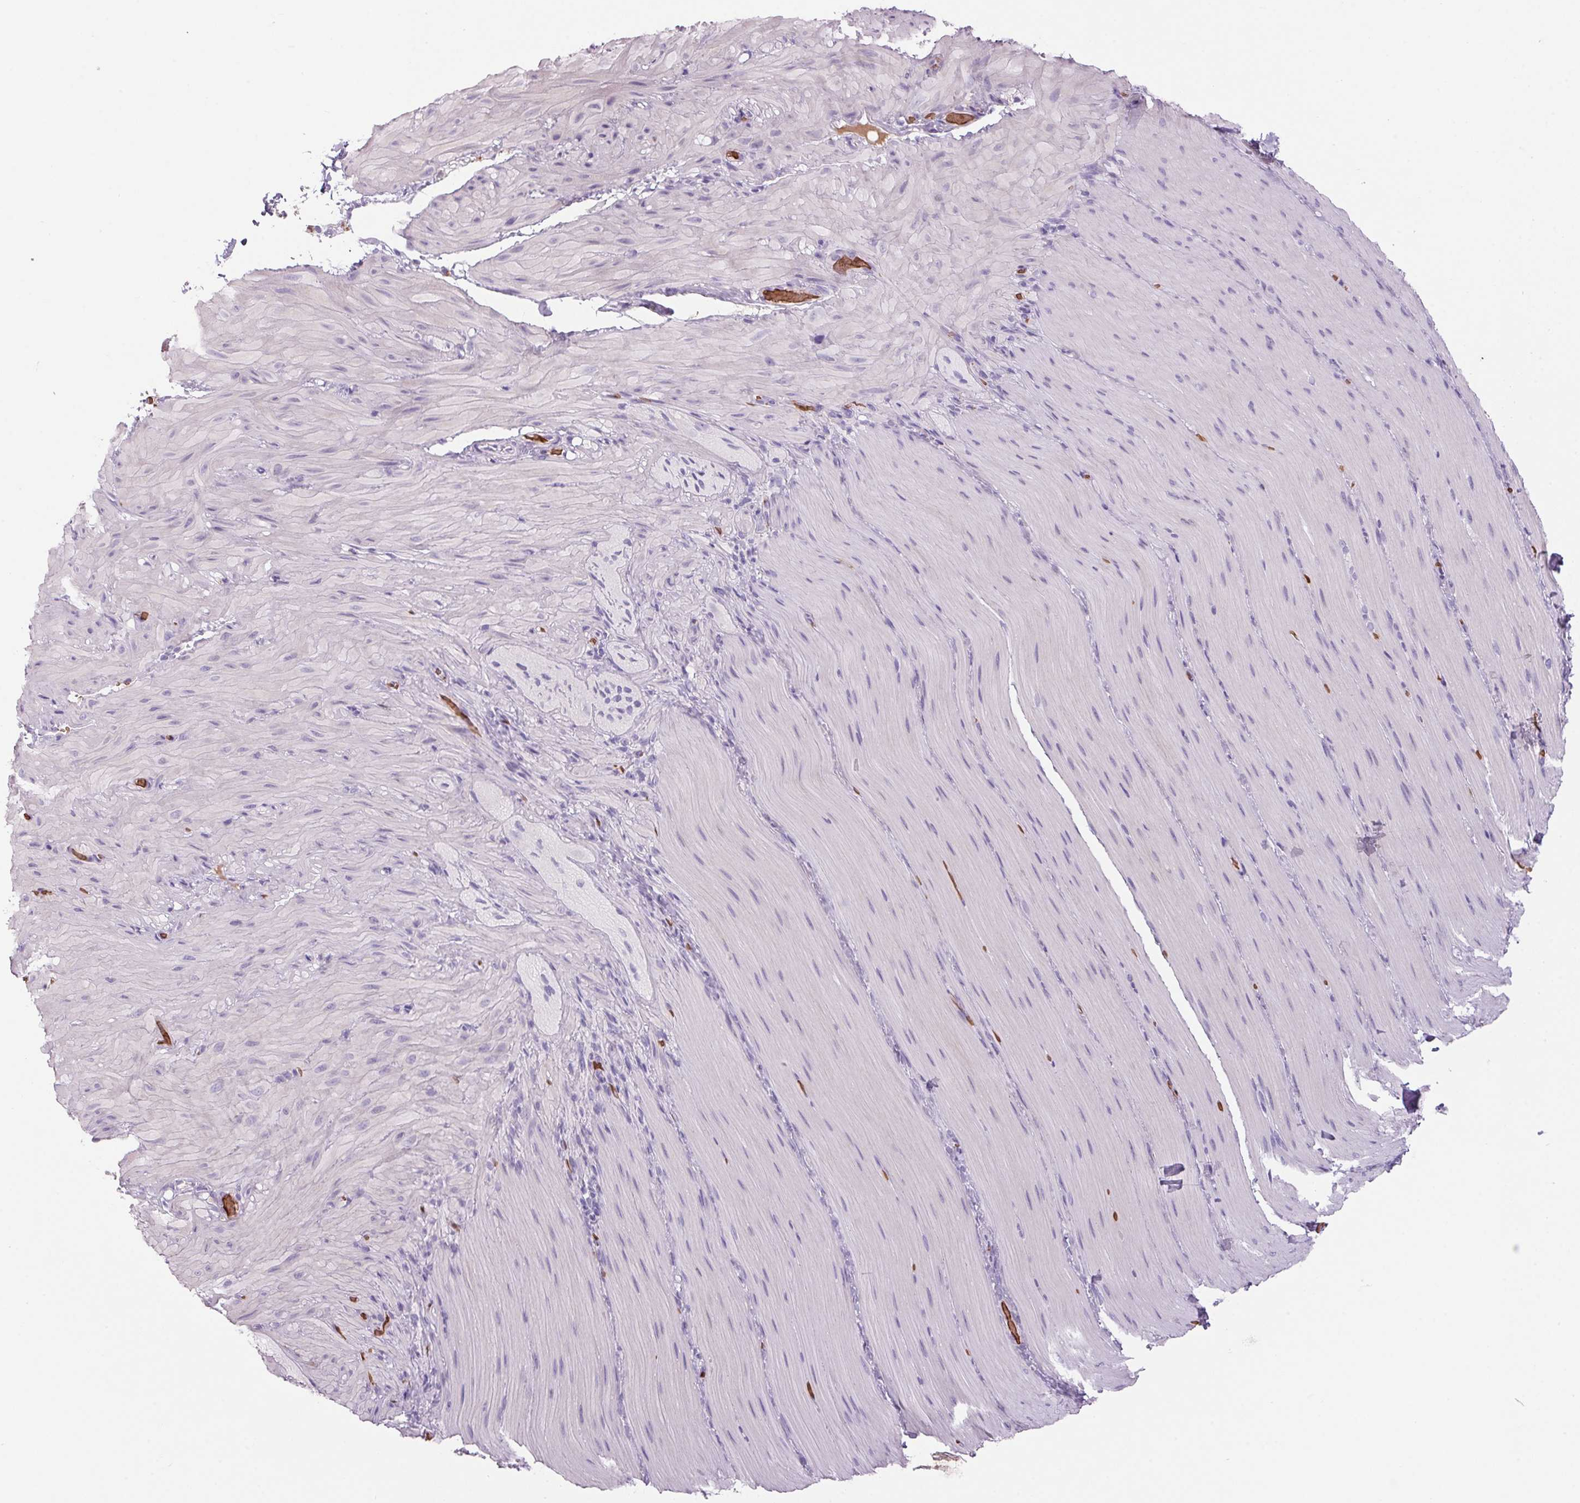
{"staining": {"intensity": "negative", "quantity": "none", "location": "none"}, "tissue": "smooth muscle", "cell_type": "Smooth muscle cells", "image_type": "normal", "snomed": [{"axis": "morphology", "description": "Normal tissue, NOS"}, {"axis": "topography", "description": "Smooth muscle"}, {"axis": "topography", "description": "Colon"}], "caption": "This is a image of IHC staining of normal smooth muscle, which shows no positivity in smooth muscle cells. Brightfield microscopy of immunohistochemistry (IHC) stained with DAB (3,3'-diaminobenzidine) (brown) and hematoxylin (blue), captured at high magnification.", "gene": "HBQ1", "patient": {"sex": "male", "age": 73}}